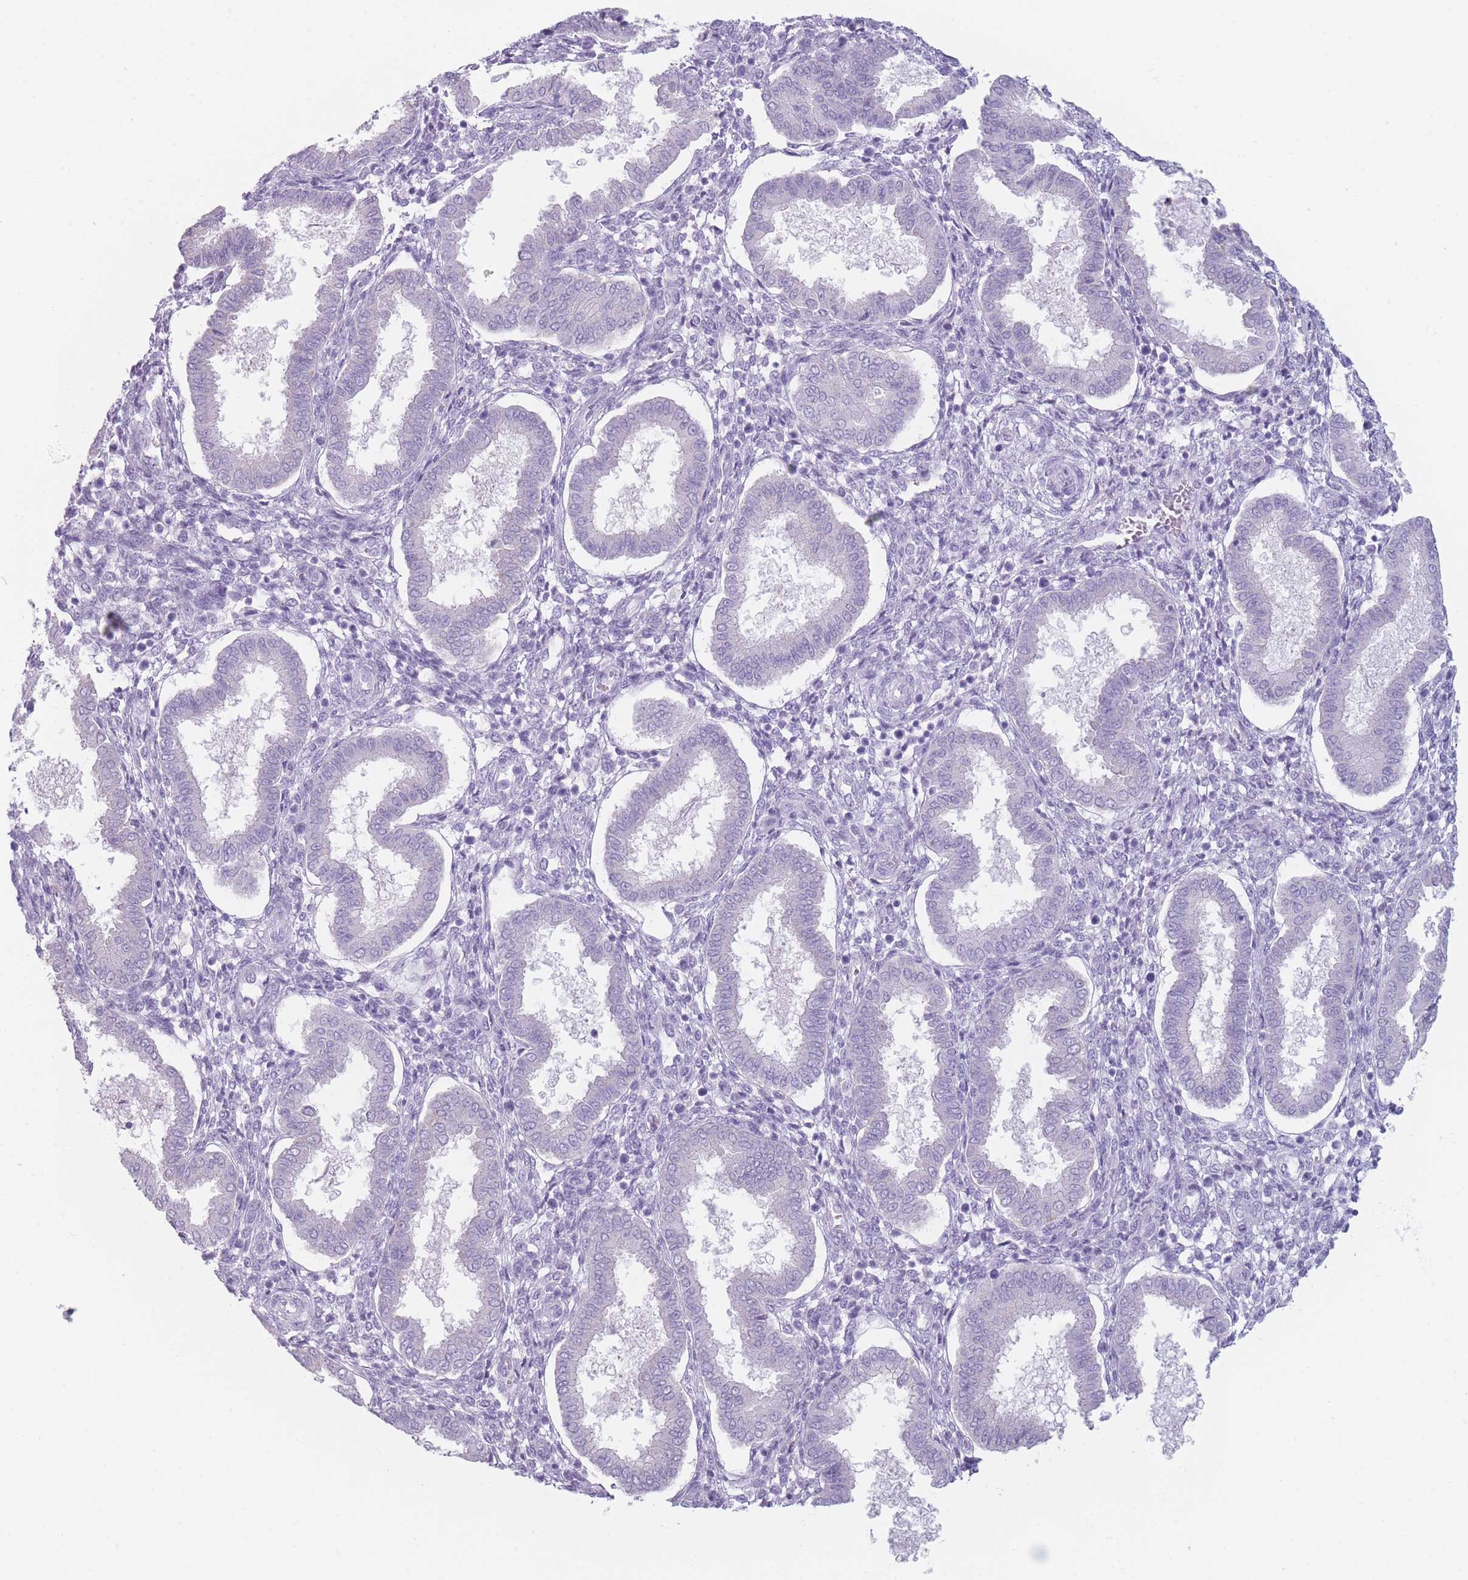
{"staining": {"intensity": "negative", "quantity": "none", "location": "none"}, "tissue": "endometrium", "cell_type": "Cells in endometrial stroma", "image_type": "normal", "snomed": [{"axis": "morphology", "description": "Normal tissue, NOS"}, {"axis": "topography", "description": "Endometrium"}], "caption": "There is no significant staining in cells in endometrial stroma of endometrium. (DAB immunohistochemistry (IHC) with hematoxylin counter stain).", "gene": "GPR12", "patient": {"sex": "female", "age": 24}}